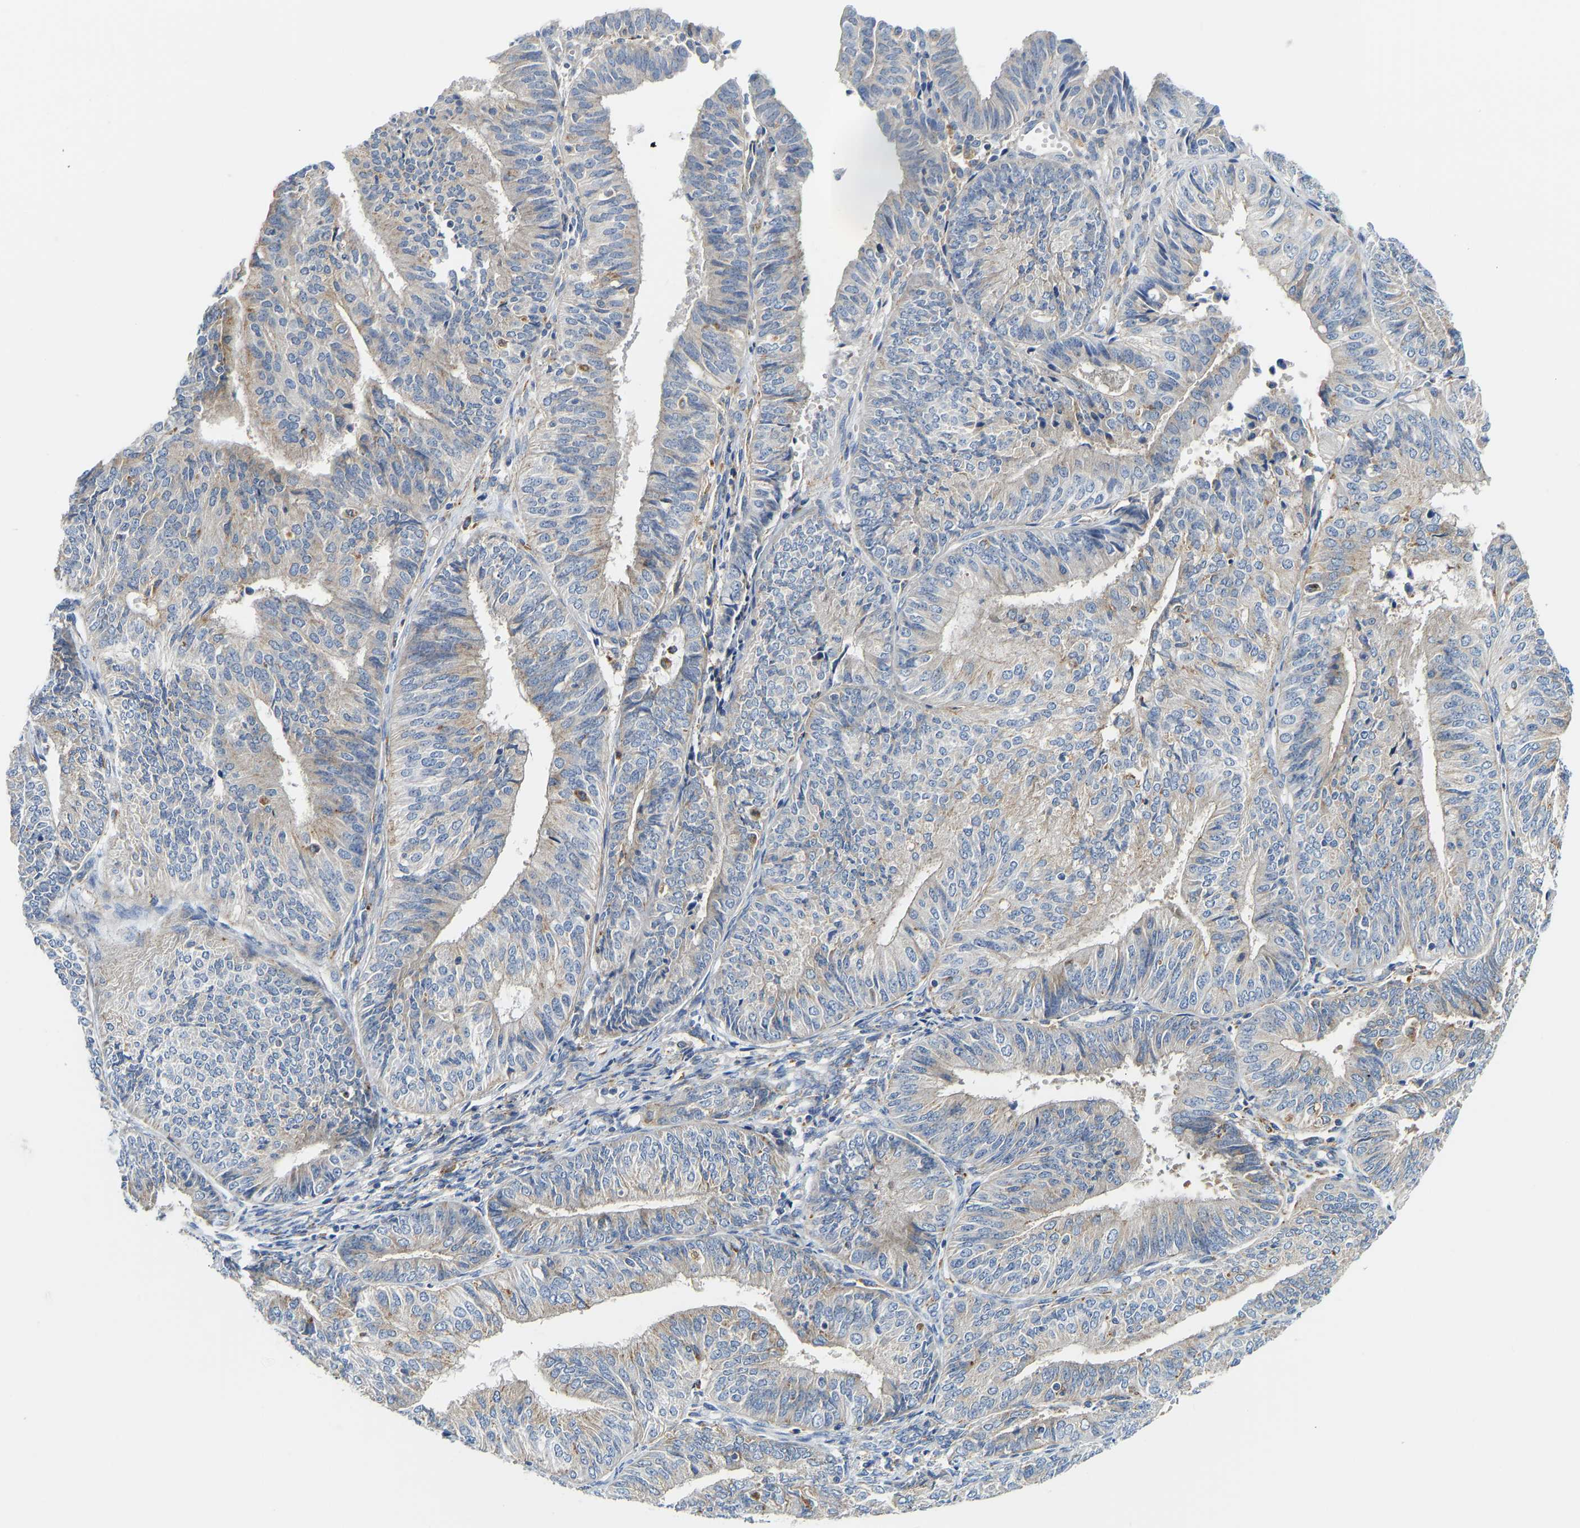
{"staining": {"intensity": "weak", "quantity": "25%-75%", "location": "cytoplasmic/membranous"}, "tissue": "endometrial cancer", "cell_type": "Tumor cells", "image_type": "cancer", "snomed": [{"axis": "morphology", "description": "Adenocarcinoma, NOS"}, {"axis": "topography", "description": "Endometrium"}], "caption": "Immunohistochemistry micrograph of endometrial adenocarcinoma stained for a protein (brown), which demonstrates low levels of weak cytoplasmic/membranous expression in approximately 25%-75% of tumor cells.", "gene": "ATP6V1E1", "patient": {"sex": "female", "age": 58}}